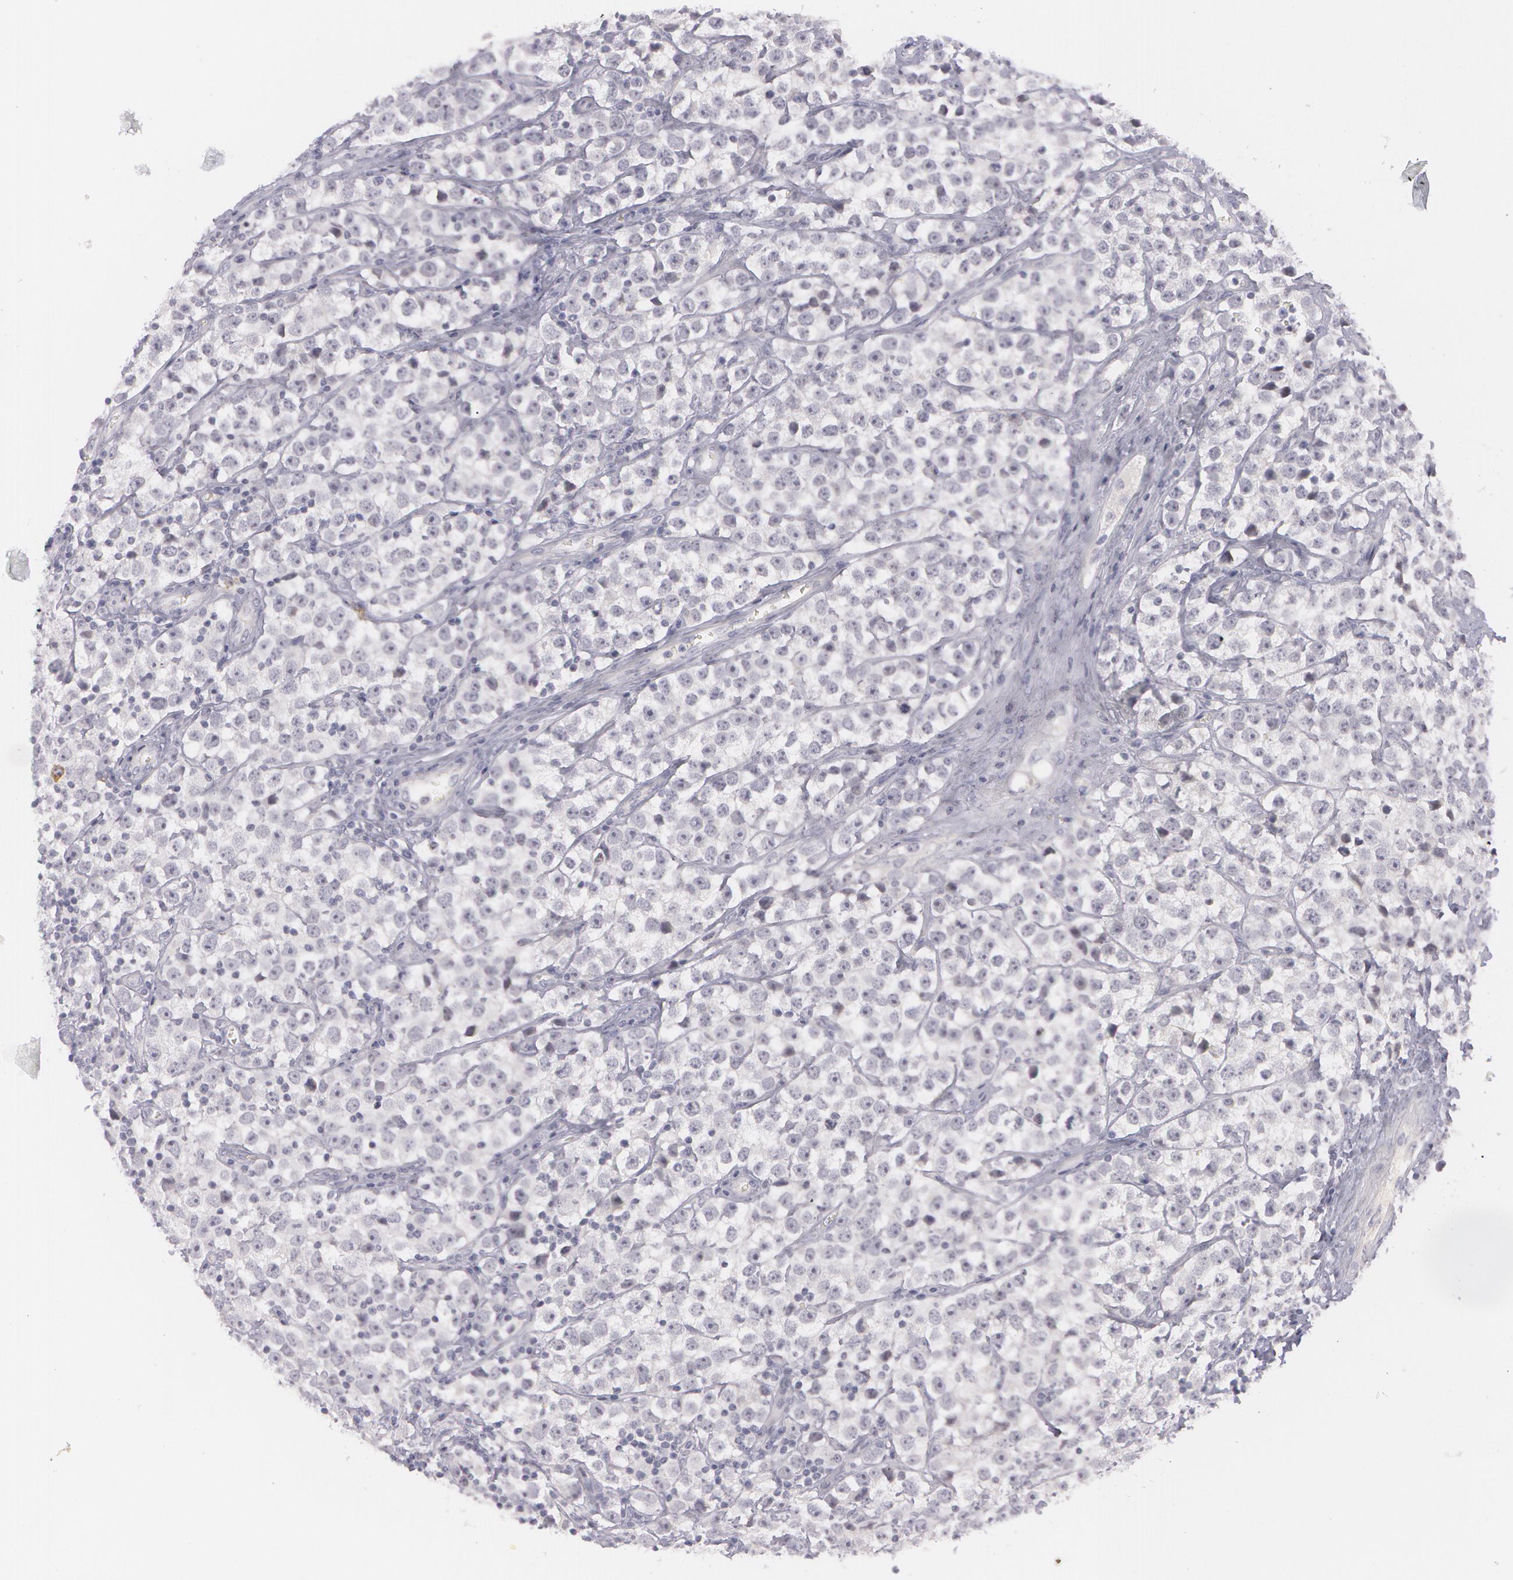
{"staining": {"intensity": "negative", "quantity": "none", "location": "none"}, "tissue": "testis cancer", "cell_type": "Tumor cells", "image_type": "cancer", "snomed": [{"axis": "morphology", "description": "Seminoma, NOS"}, {"axis": "topography", "description": "Testis"}], "caption": "Human testis cancer stained for a protein using IHC displays no expression in tumor cells.", "gene": "IL1RN", "patient": {"sex": "male", "age": 25}}